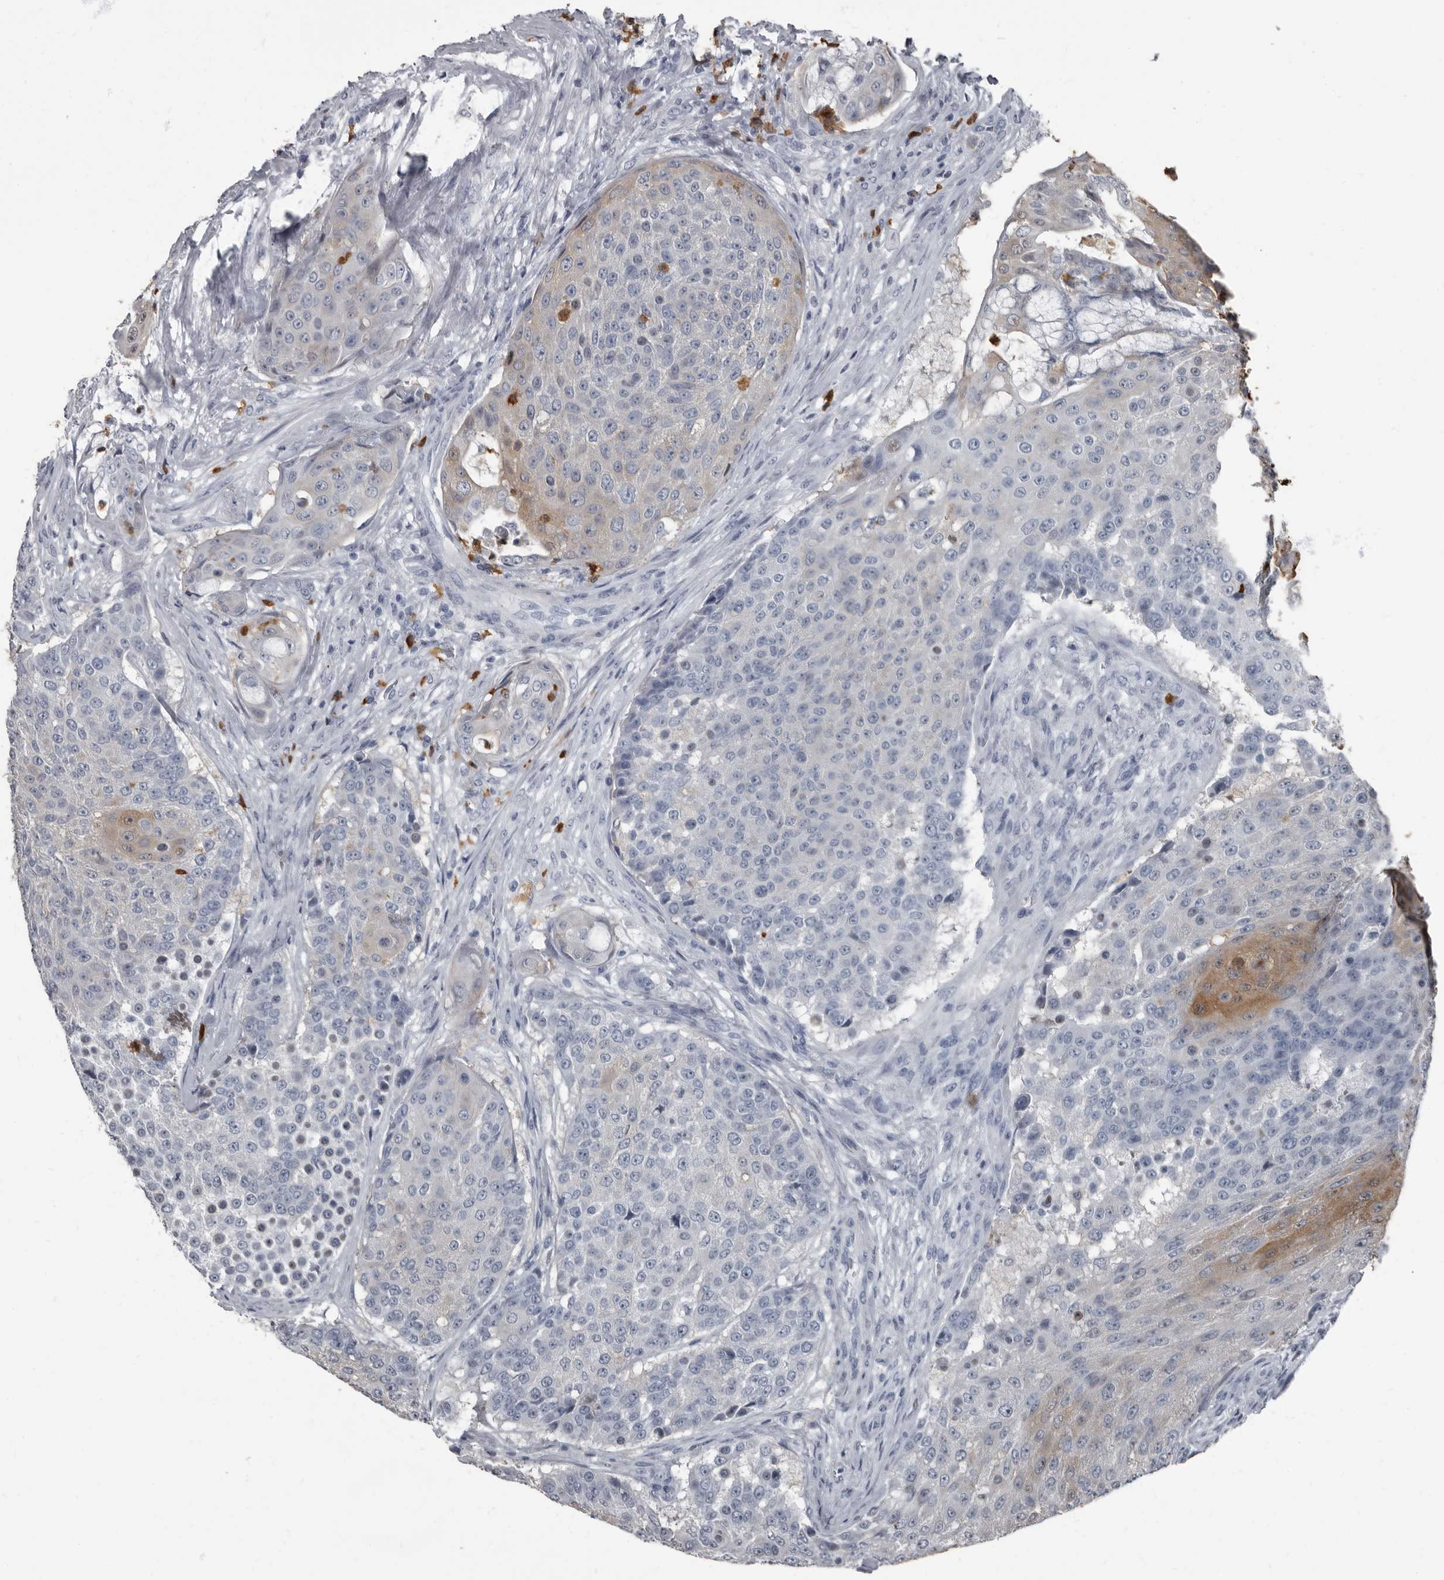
{"staining": {"intensity": "weak", "quantity": "<25%", "location": "cytoplasmic/membranous"}, "tissue": "urothelial cancer", "cell_type": "Tumor cells", "image_type": "cancer", "snomed": [{"axis": "morphology", "description": "Urothelial carcinoma, High grade"}, {"axis": "topography", "description": "Urinary bladder"}], "caption": "The photomicrograph displays no staining of tumor cells in urothelial cancer.", "gene": "TPD52L1", "patient": {"sex": "female", "age": 63}}